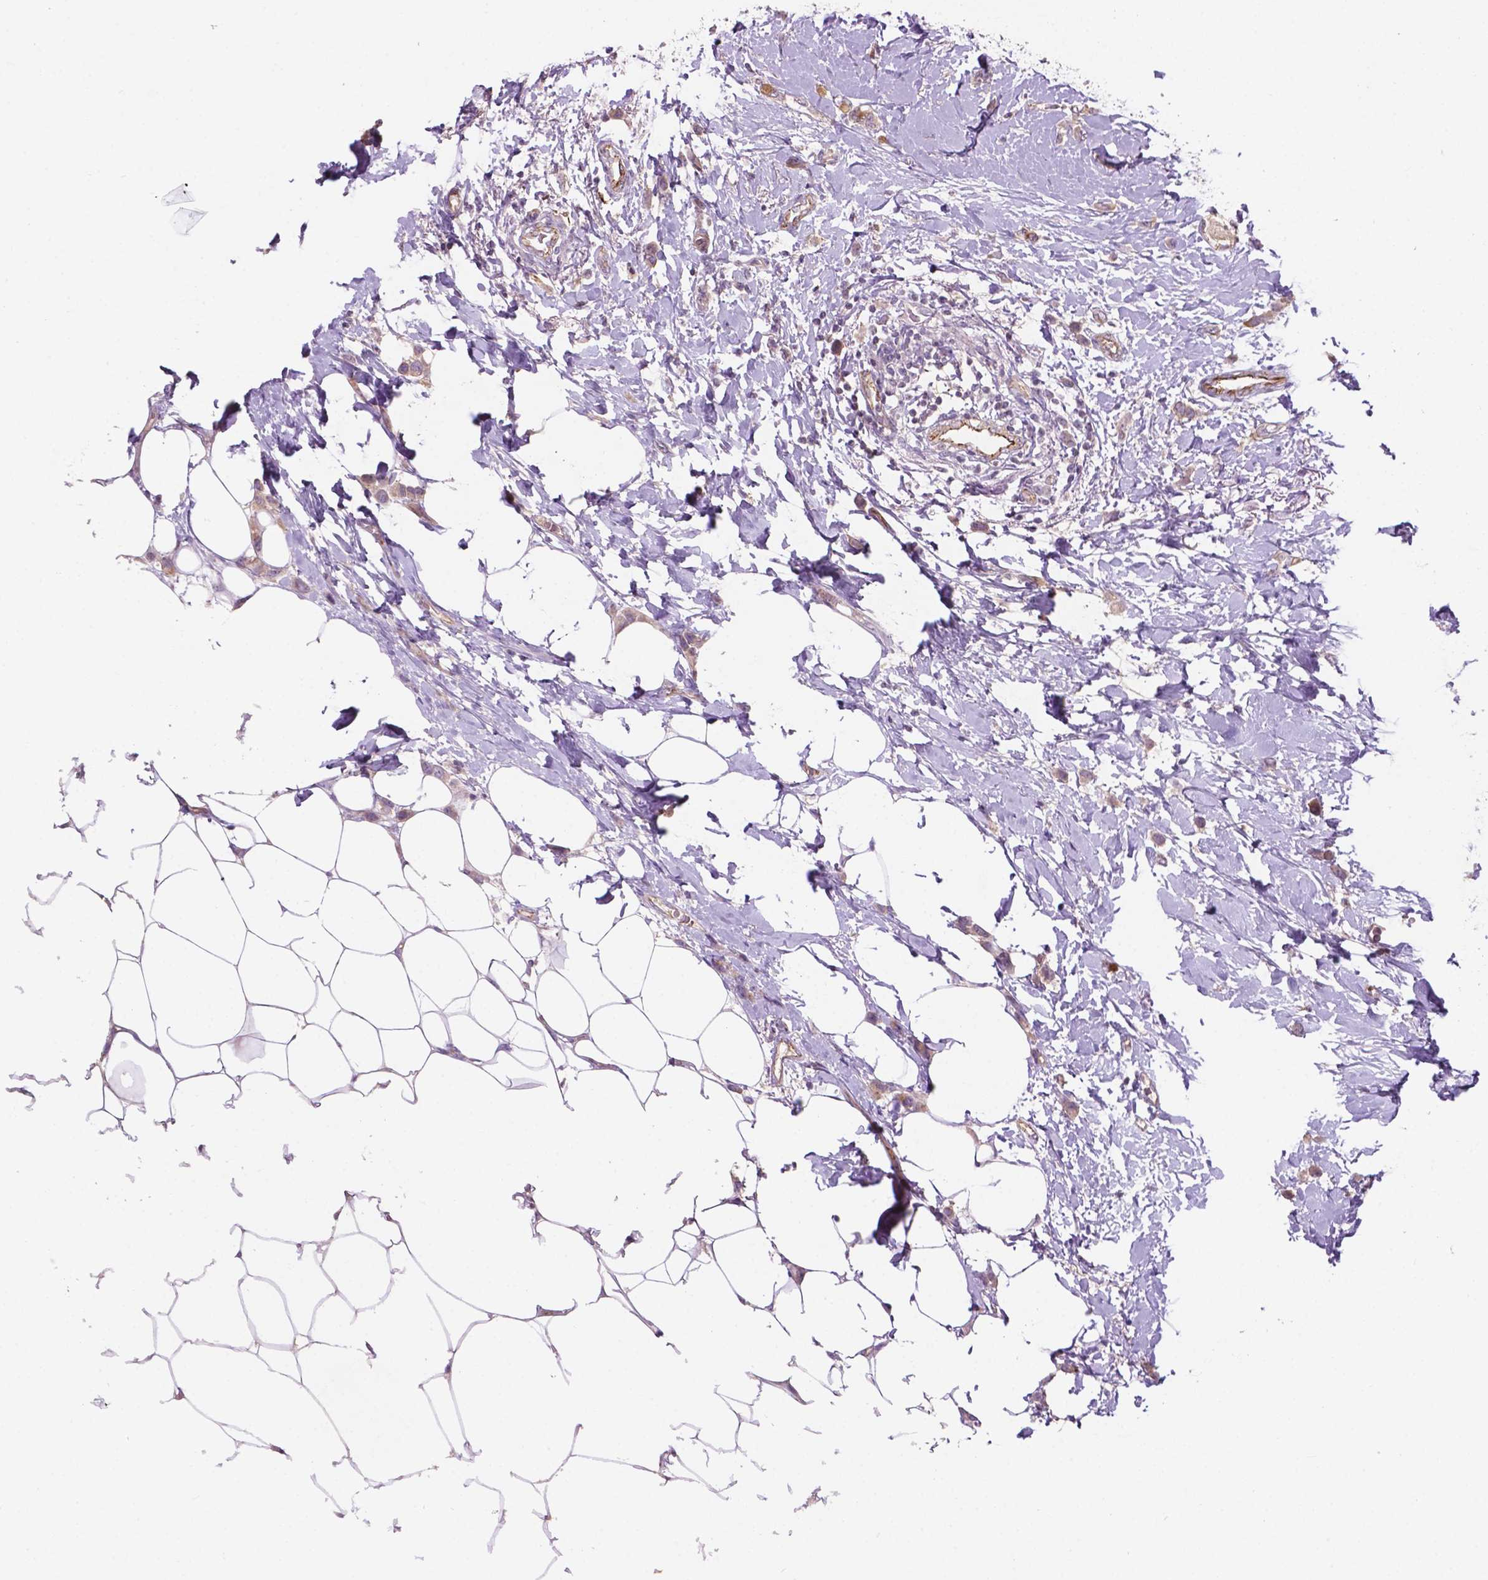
{"staining": {"intensity": "weak", "quantity": "25%-75%", "location": "cytoplasmic/membranous"}, "tissue": "breast cancer", "cell_type": "Tumor cells", "image_type": "cancer", "snomed": [{"axis": "morphology", "description": "Lobular carcinoma"}, {"axis": "topography", "description": "Breast"}], "caption": "Weak cytoplasmic/membranous protein positivity is seen in about 25%-75% of tumor cells in lobular carcinoma (breast). (DAB (3,3'-diaminobenzidine) IHC, brown staining for protein, blue staining for nuclei).", "gene": "ARL5C", "patient": {"sex": "female", "age": 66}}